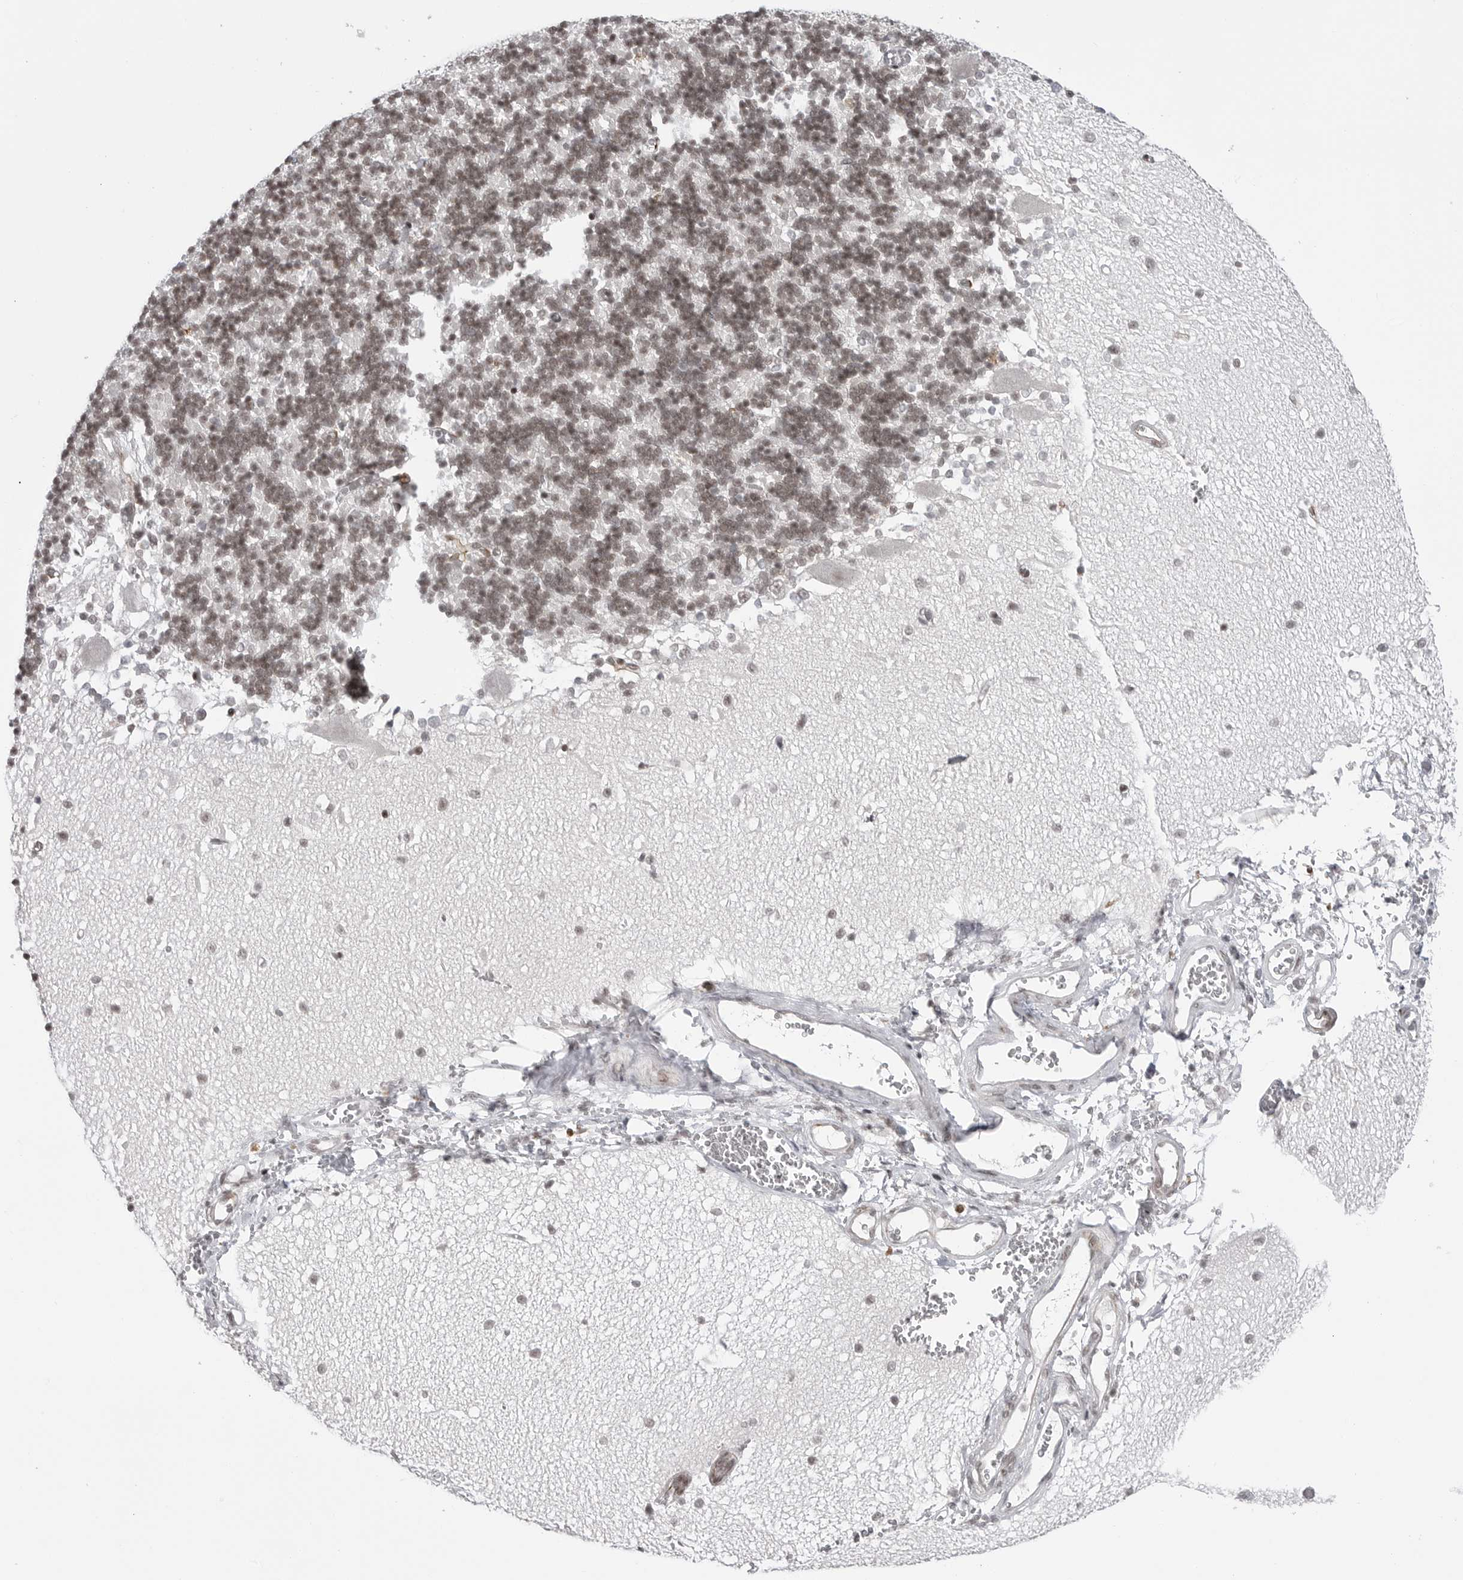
{"staining": {"intensity": "weak", "quantity": "25%-75%", "location": "nuclear"}, "tissue": "cerebellum", "cell_type": "Cells in granular layer", "image_type": "normal", "snomed": [{"axis": "morphology", "description": "Normal tissue, NOS"}, {"axis": "topography", "description": "Cerebellum"}], "caption": "Immunohistochemical staining of unremarkable cerebellum displays low levels of weak nuclear staining in approximately 25%-75% of cells in granular layer.", "gene": "TRIM66", "patient": {"sex": "male", "age": 37}}